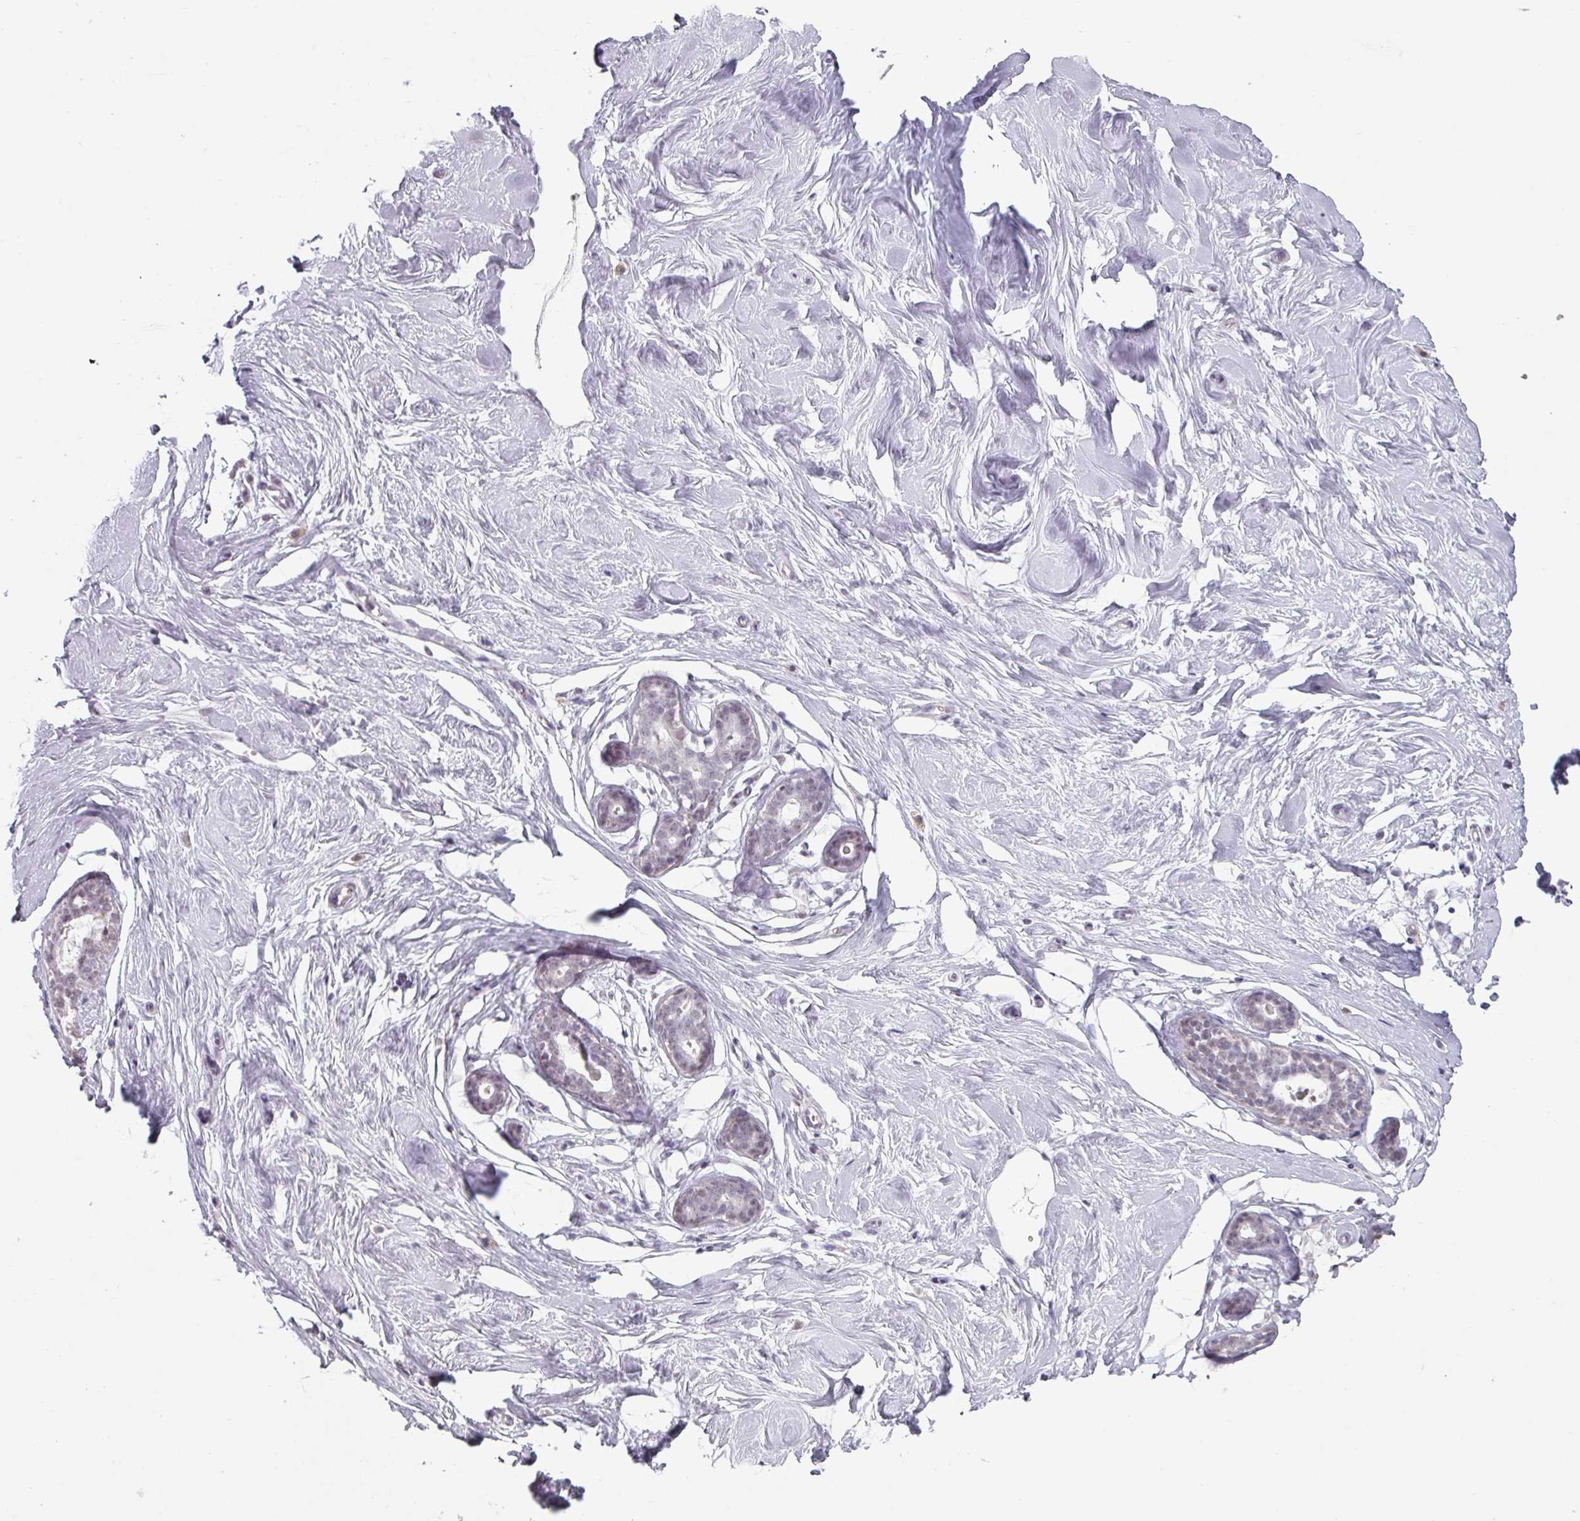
{"staining": {"intensity": "negative", "quantity": "none", "location": "none"}, "tissue": "breast", "cell_type": "Adipocytes", "image_type": "normal", "snomed": [{"axis": "morphology", "description": "Normal tissue, NOS"}, {"axis": "topography", "description": "Breast"}], "caption": "Immunohistochemistry of normal breast shows no positivity in adipocytes. Nuclei are stained in blue.", "gene": "SPRR1A", "patient": {"sex": "female", "age": 23}}